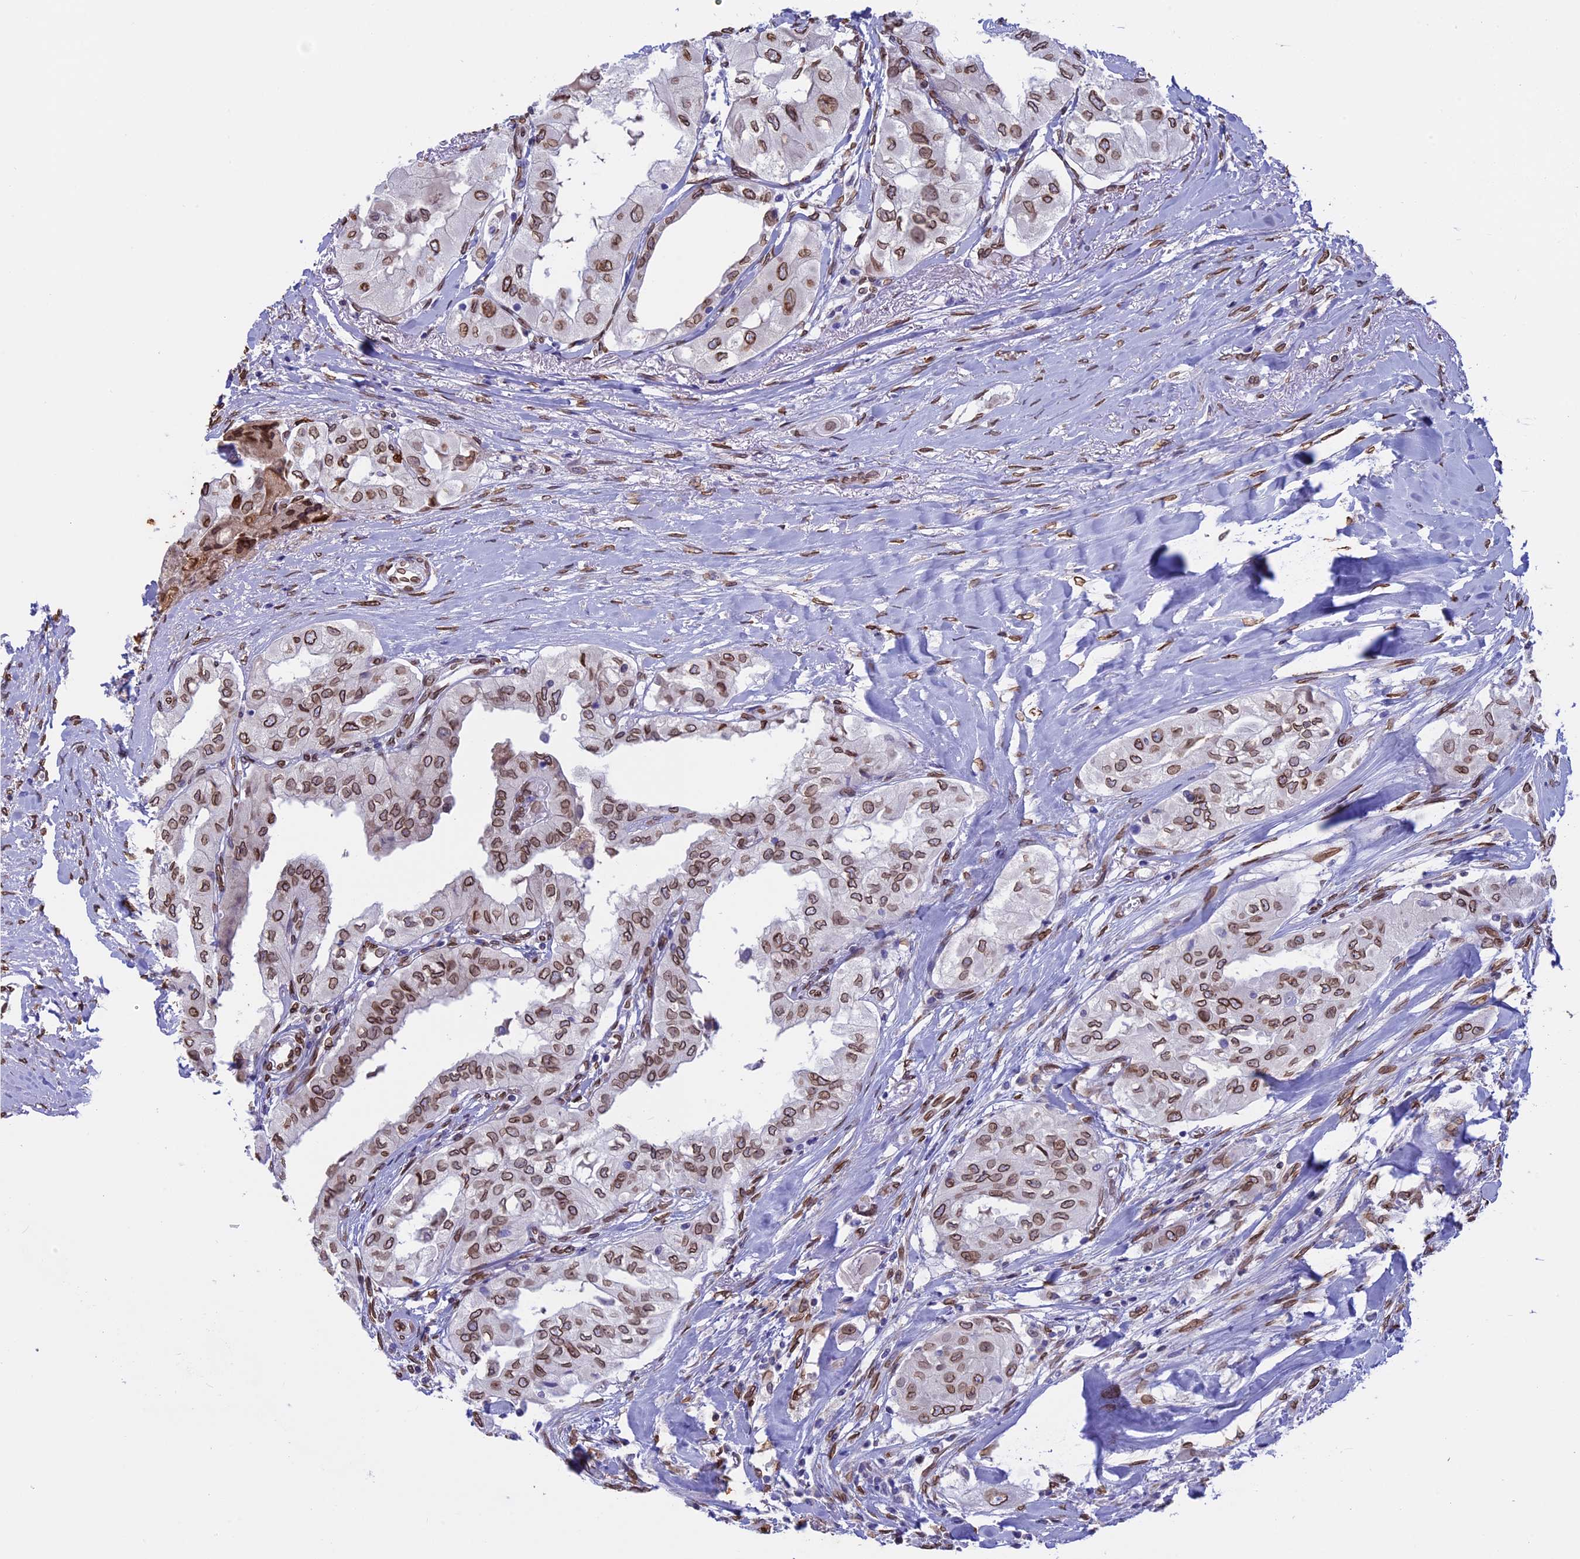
{"staining": {"intensity": "moderate", "quantity": ">75%", "location": "cytoplasmic/membranous,nuclear"}, "tissue": "thyroid cancer", "cell_type": "Tumor cells", "image_type": "cancer", "snomed": [{"axis": "morphology", "description": "Papillary adenocarcinoma, NOS"}, {"axis": "topography", "description": "Thyroid gland"}], "caption": "High-power microscopy captured an immunohistochemistry image of thyroid papillary adenocarcinoma, revealing moderate cytoplasmic/membranous and nuclear positivity in approximately >75% of tumor cells.", "gene": "TMPRSS7", "patient": {"sex": "female", "age": 59}}